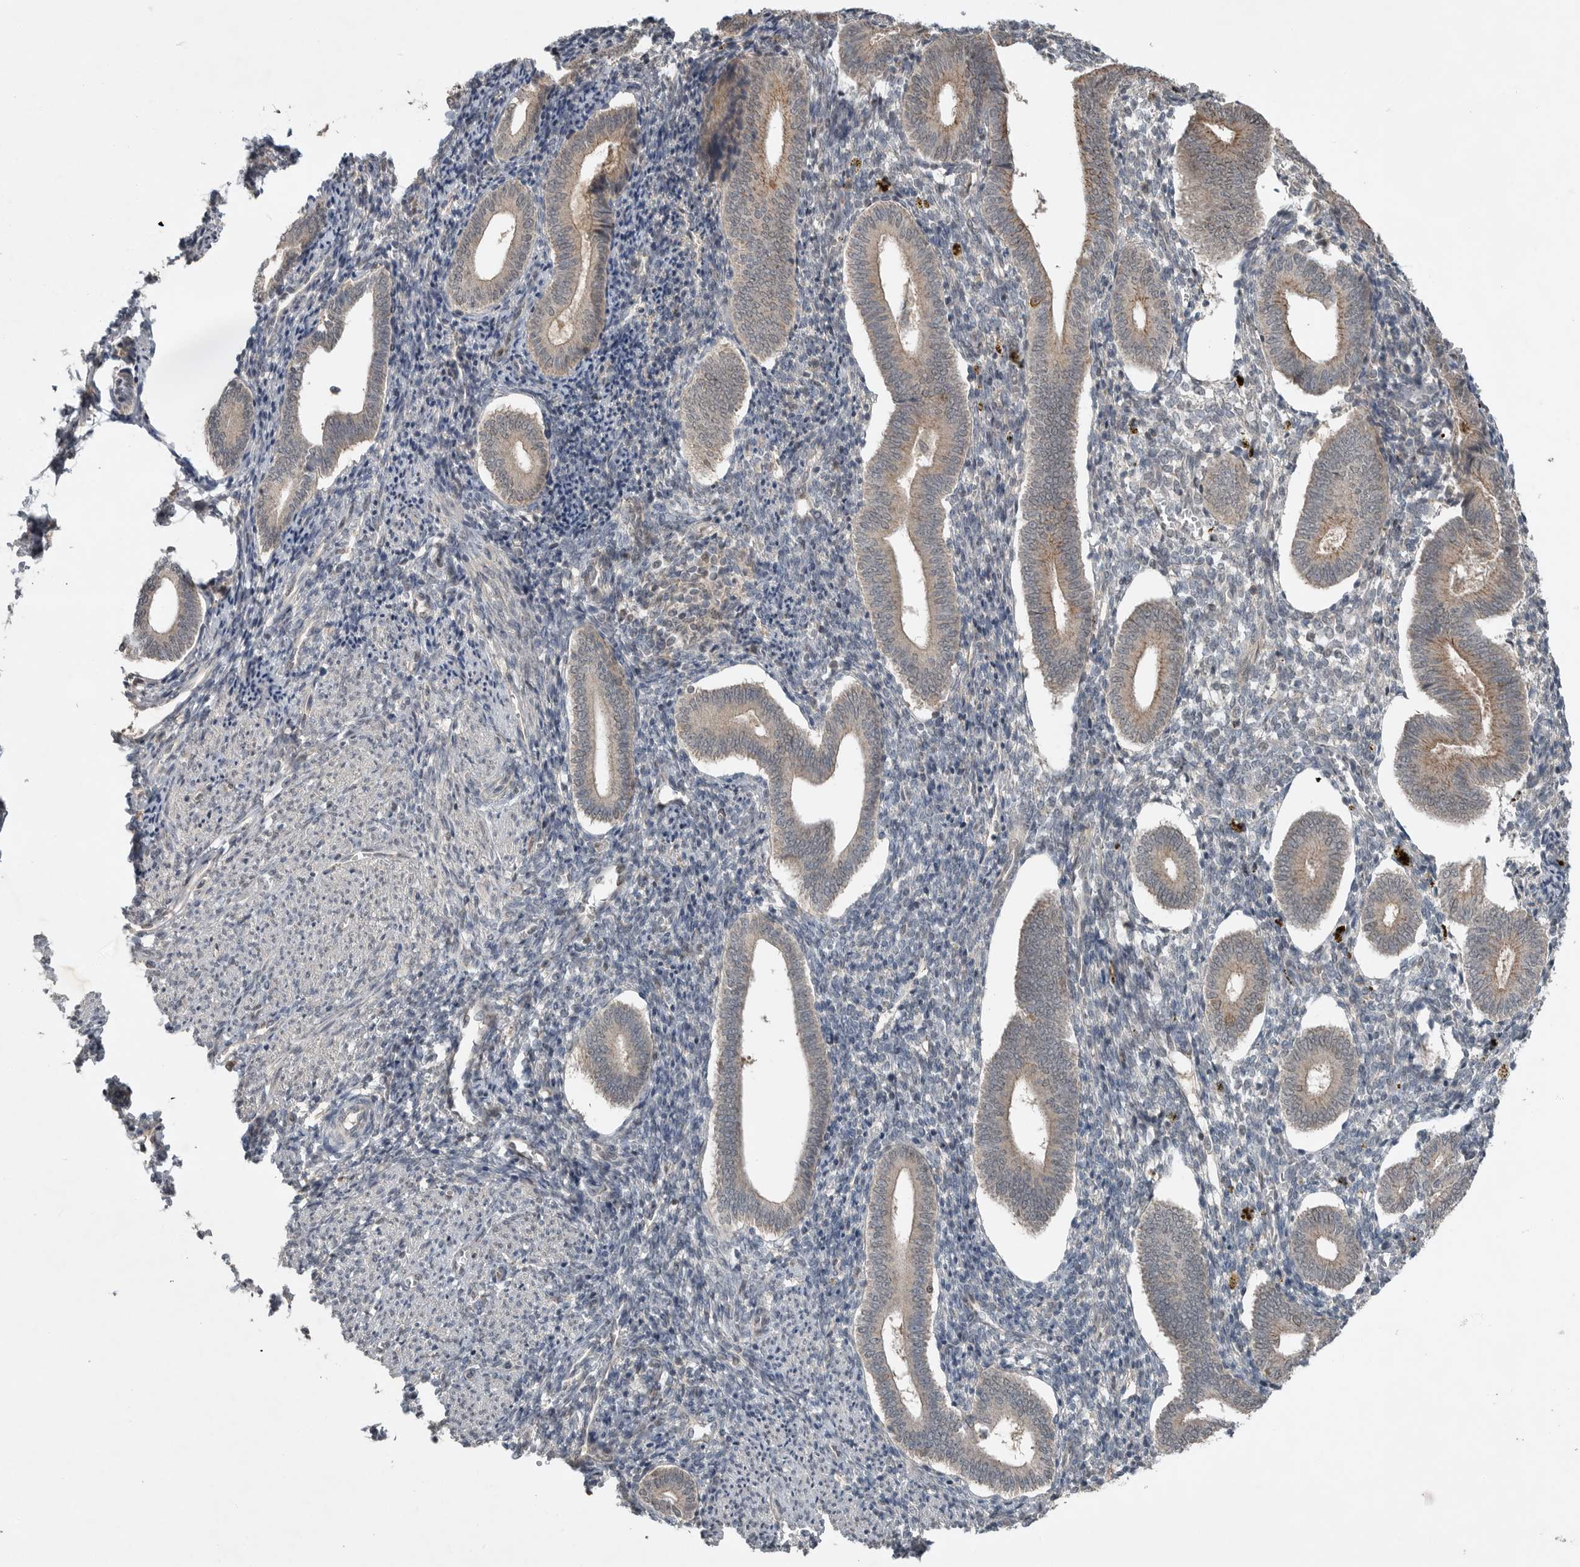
{"staining": {"intensity": "negative", "quantity": "none", "location": "none"}, "tissue": "endometrium", "cell_type": "Cells in endometrial stroma", "image_type": "normal", "snomed": [{"axis": "morphology", "description": "Normal tissue, NOS"}, {"axis": "topography", "description": "Uterus"}, {"axis": "topography", "description": "Endometrium"}], "caption": "High magnification brightfield microscopy of normal endometrium stained with DAB (3,3'-diaminobenzidine) (brown) and counterstained with hematoxylin (blue): cells in endometrial stroma show no significant expression. (Brightfield microscopy of DAB IHC at high magnification).", "gene": "MFAP3L", "patient": {"sex": "female", "age": 33}}